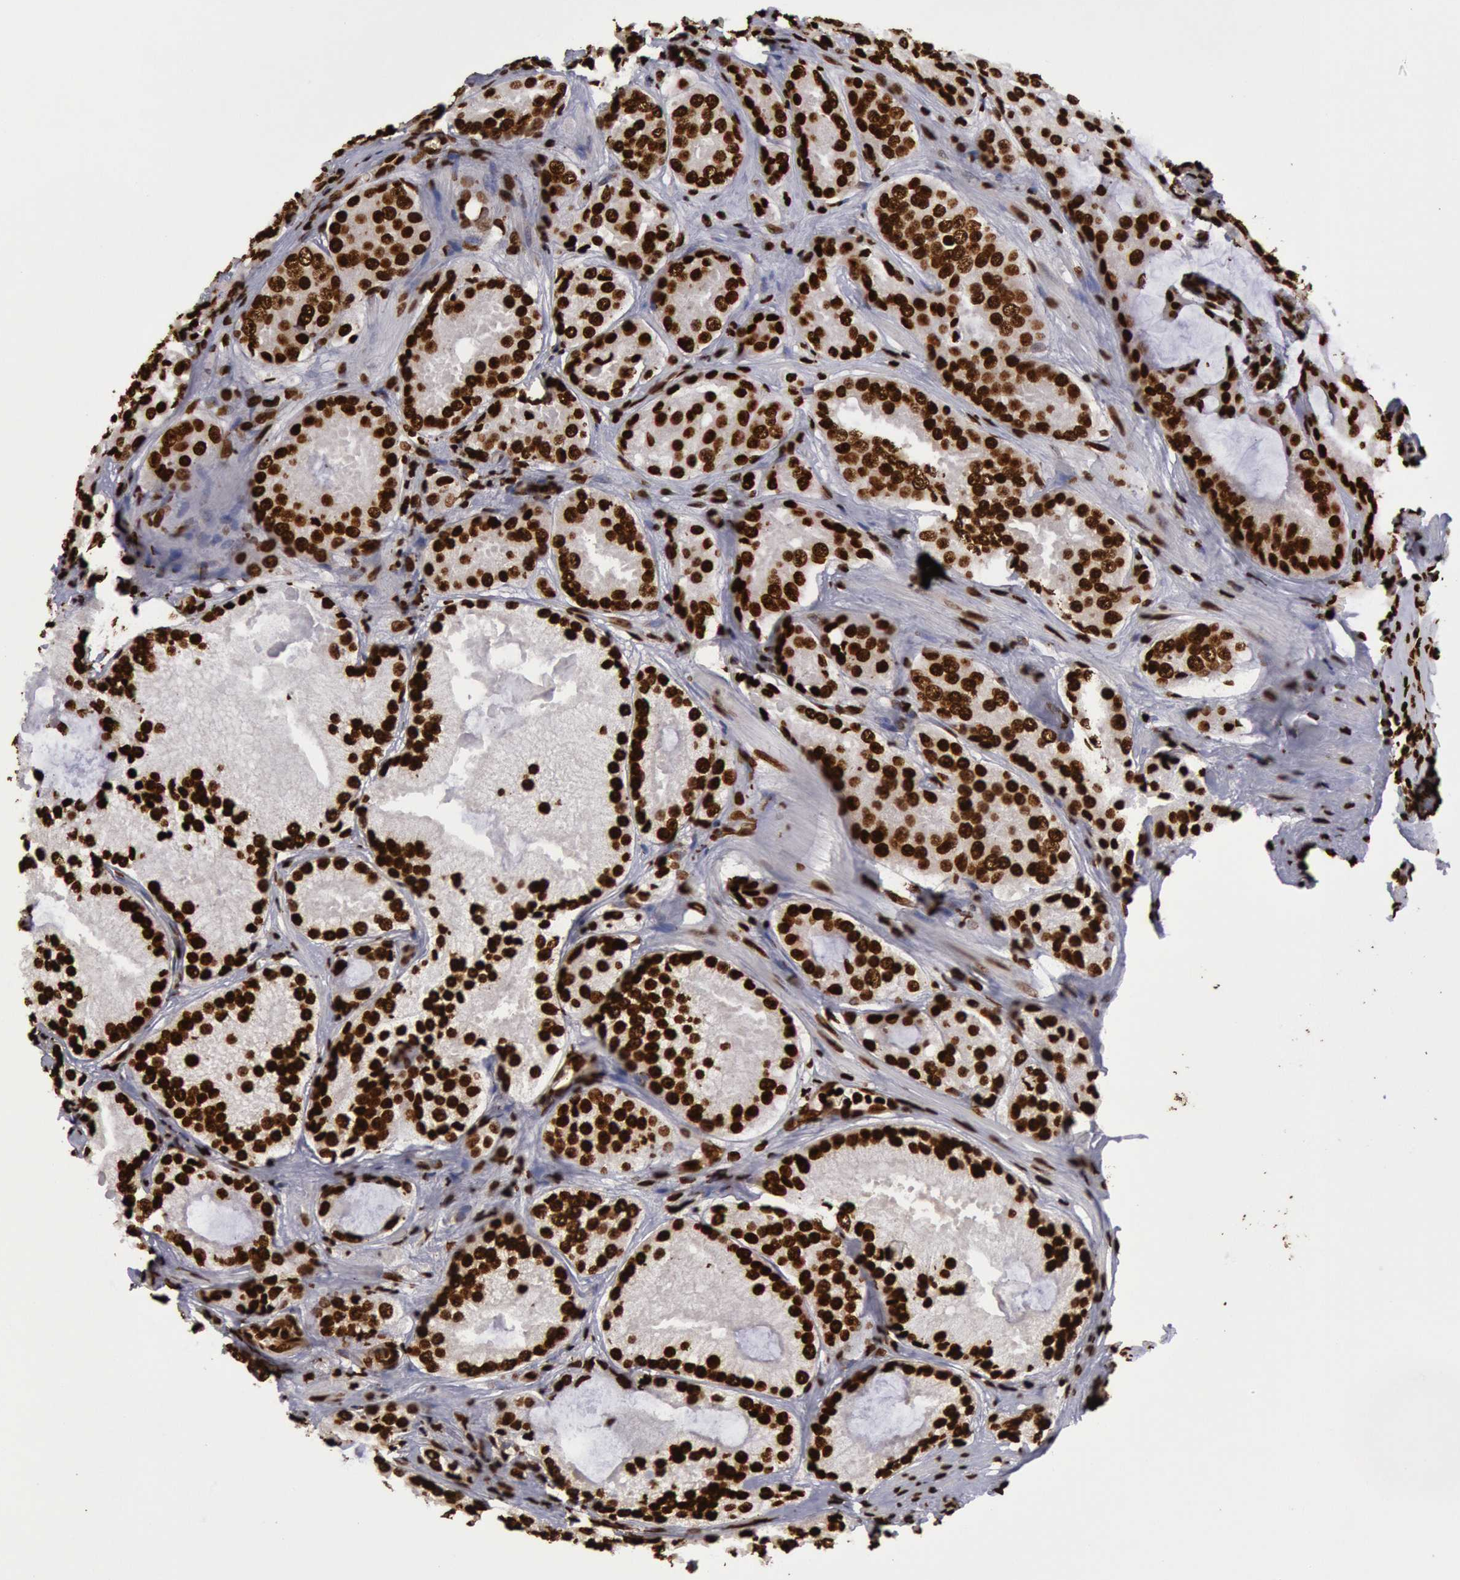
{"staining": {"intensity": "strong", "quantity": ">75%", "location": "nuclear"}, "tissue": "prostate cancer", "cell_type": "Tumor cells", "image_type": "cancer", "snomed": [{"axis": "morphology", "description": "Adenocarcinoma, Medium grade"}, {"axis": "topography", "description": "Prostate"}], "caption": "Strong nuclear staining is present in about >75% of tumor cells in prostate cancer (medium-grade adenocarcinoma).", "gene": "H3-4", "patient": {"sex": "male", "age": 60}}